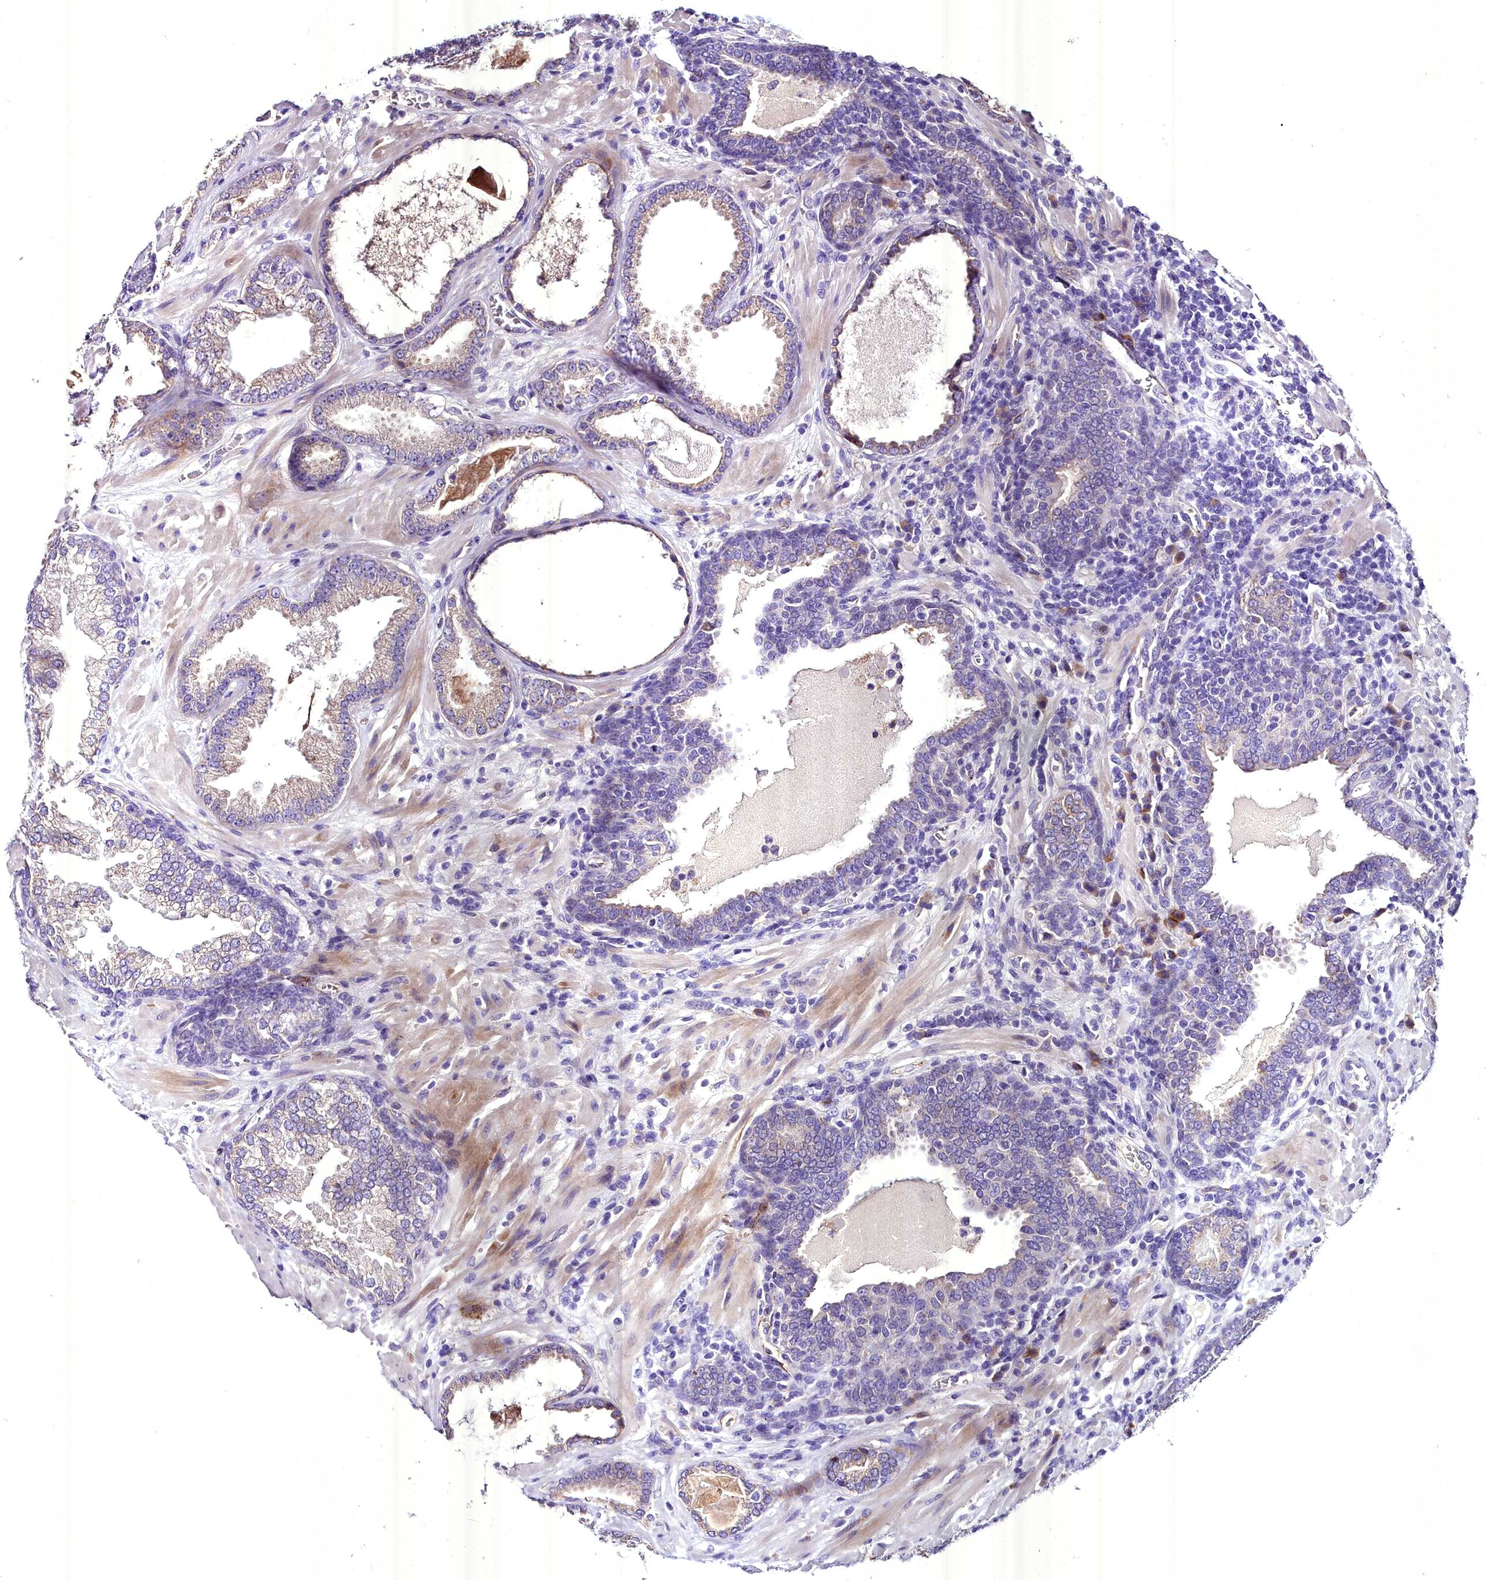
{"staining": {"intensity": "weak", "quantity": "<25%", "location": "cytoplasmic/membranous"}, "tissue": "prostate cancer", "cell_type": "Tumor cells", "image_type": "cancer", "snomed": [{"axis": "morphology", "description": "Adenocarcinoma, Low grade"}, {"axis": "topography", "description": "Prostate"}], "caption": "Immunohistochemistry of adenocarcinoma (low-grade) (prostate) shows no positivity in tumor cells.", "gene": "MS4A18", "patient": {"sex": "male", "age": 57}}